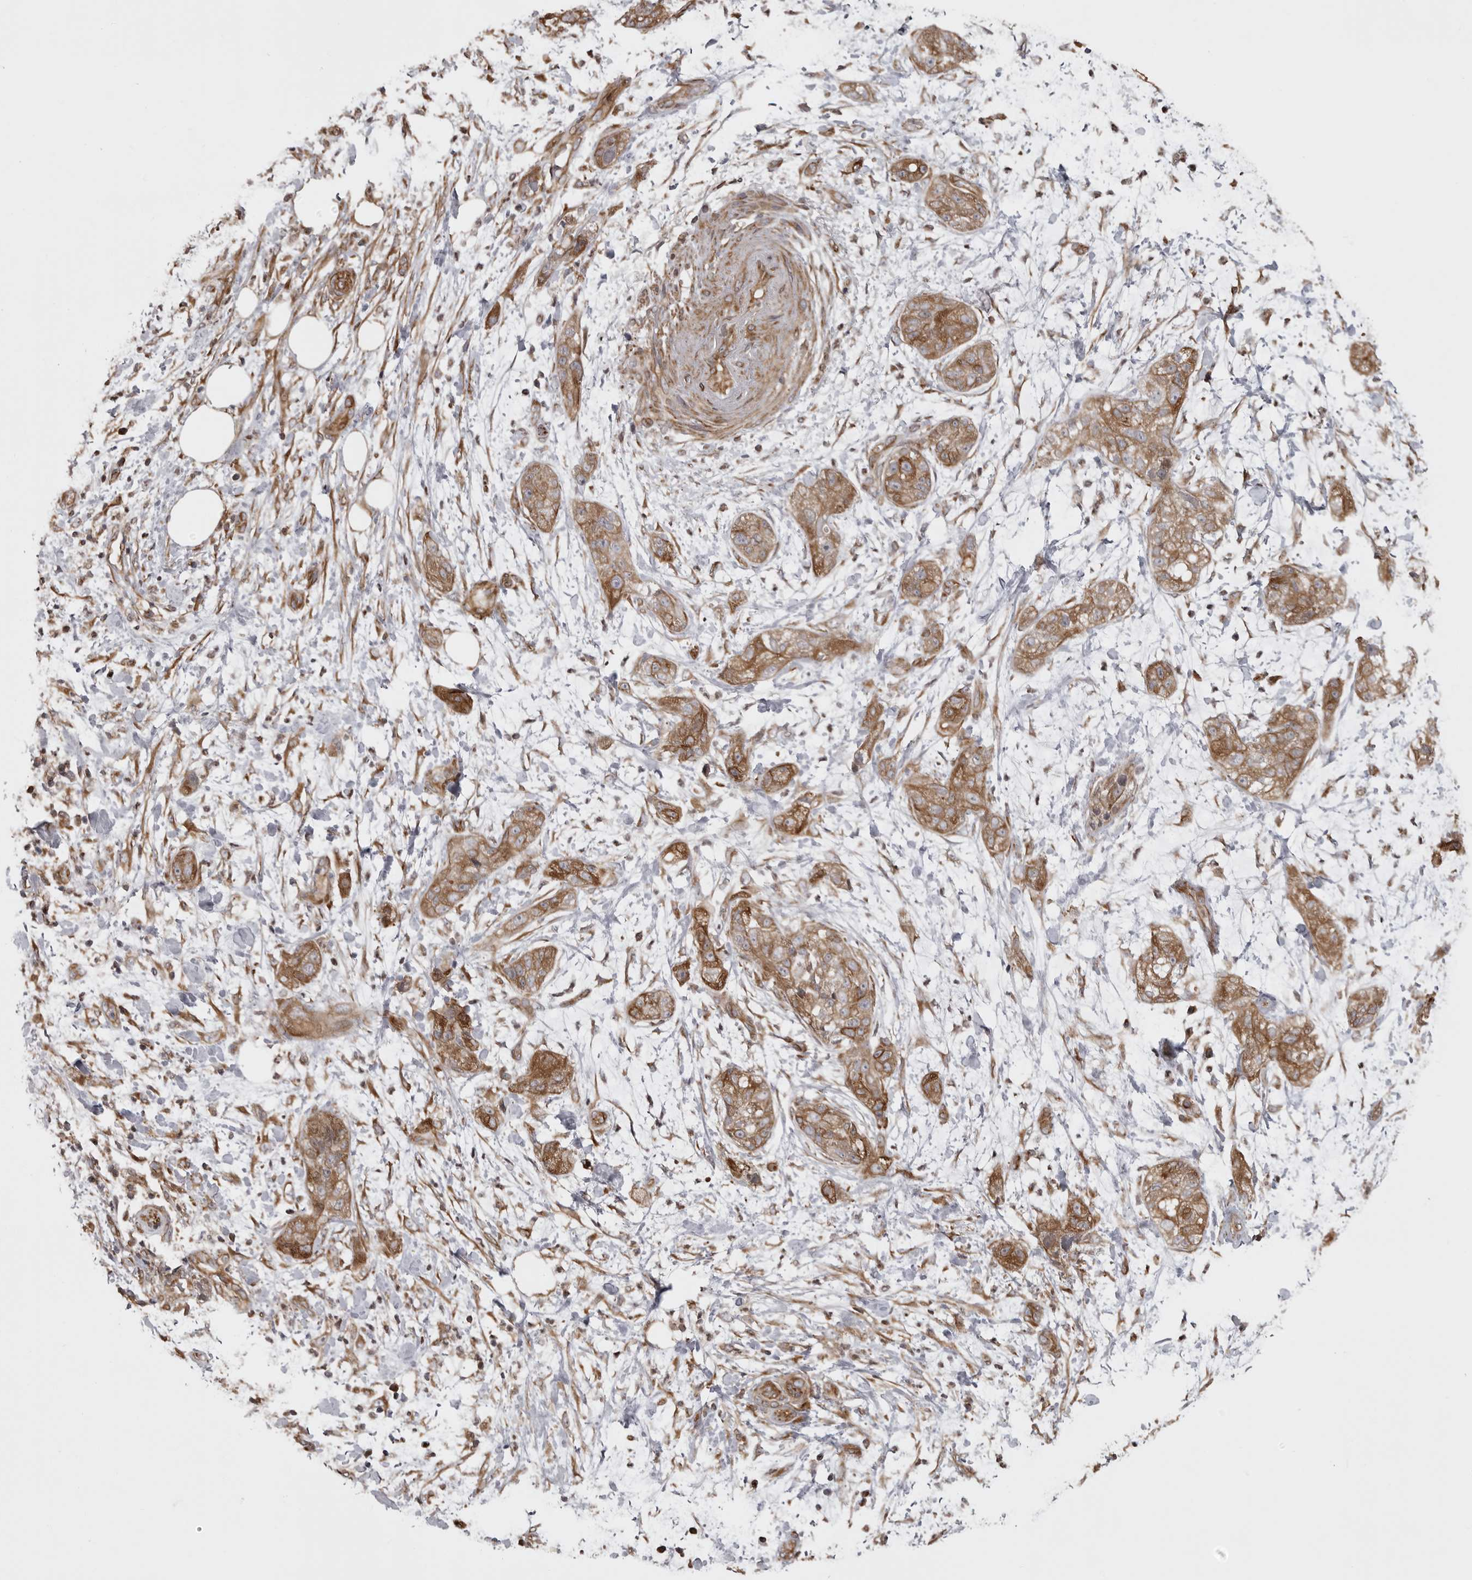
{"staining": {"intensity": "moderate", "quantity": ">75%", "location": "cytoplasmic/membranous"}, "tissue": "pancreatic cancer", "cell_type": "Tumor cells", "image_type": "cancer", "snomed": [{"axis": "morphology", "description": "Adenocarcinoma, NOS"}, {"axis": "topography", "description": "Pancreas"}], "caption": "High-magnification brightfield microscopy of pancreatic cancer (adenocarcinoma) stained with DAB (brown) and counterstained with hematoxylin (blue). tumor cells exhibit moderate cytoplasmic/membranous staining is appreciated in approximately>75% of cells.", "gene": "ZNRF1", "patient": {"sex": "female", "age": 78}}